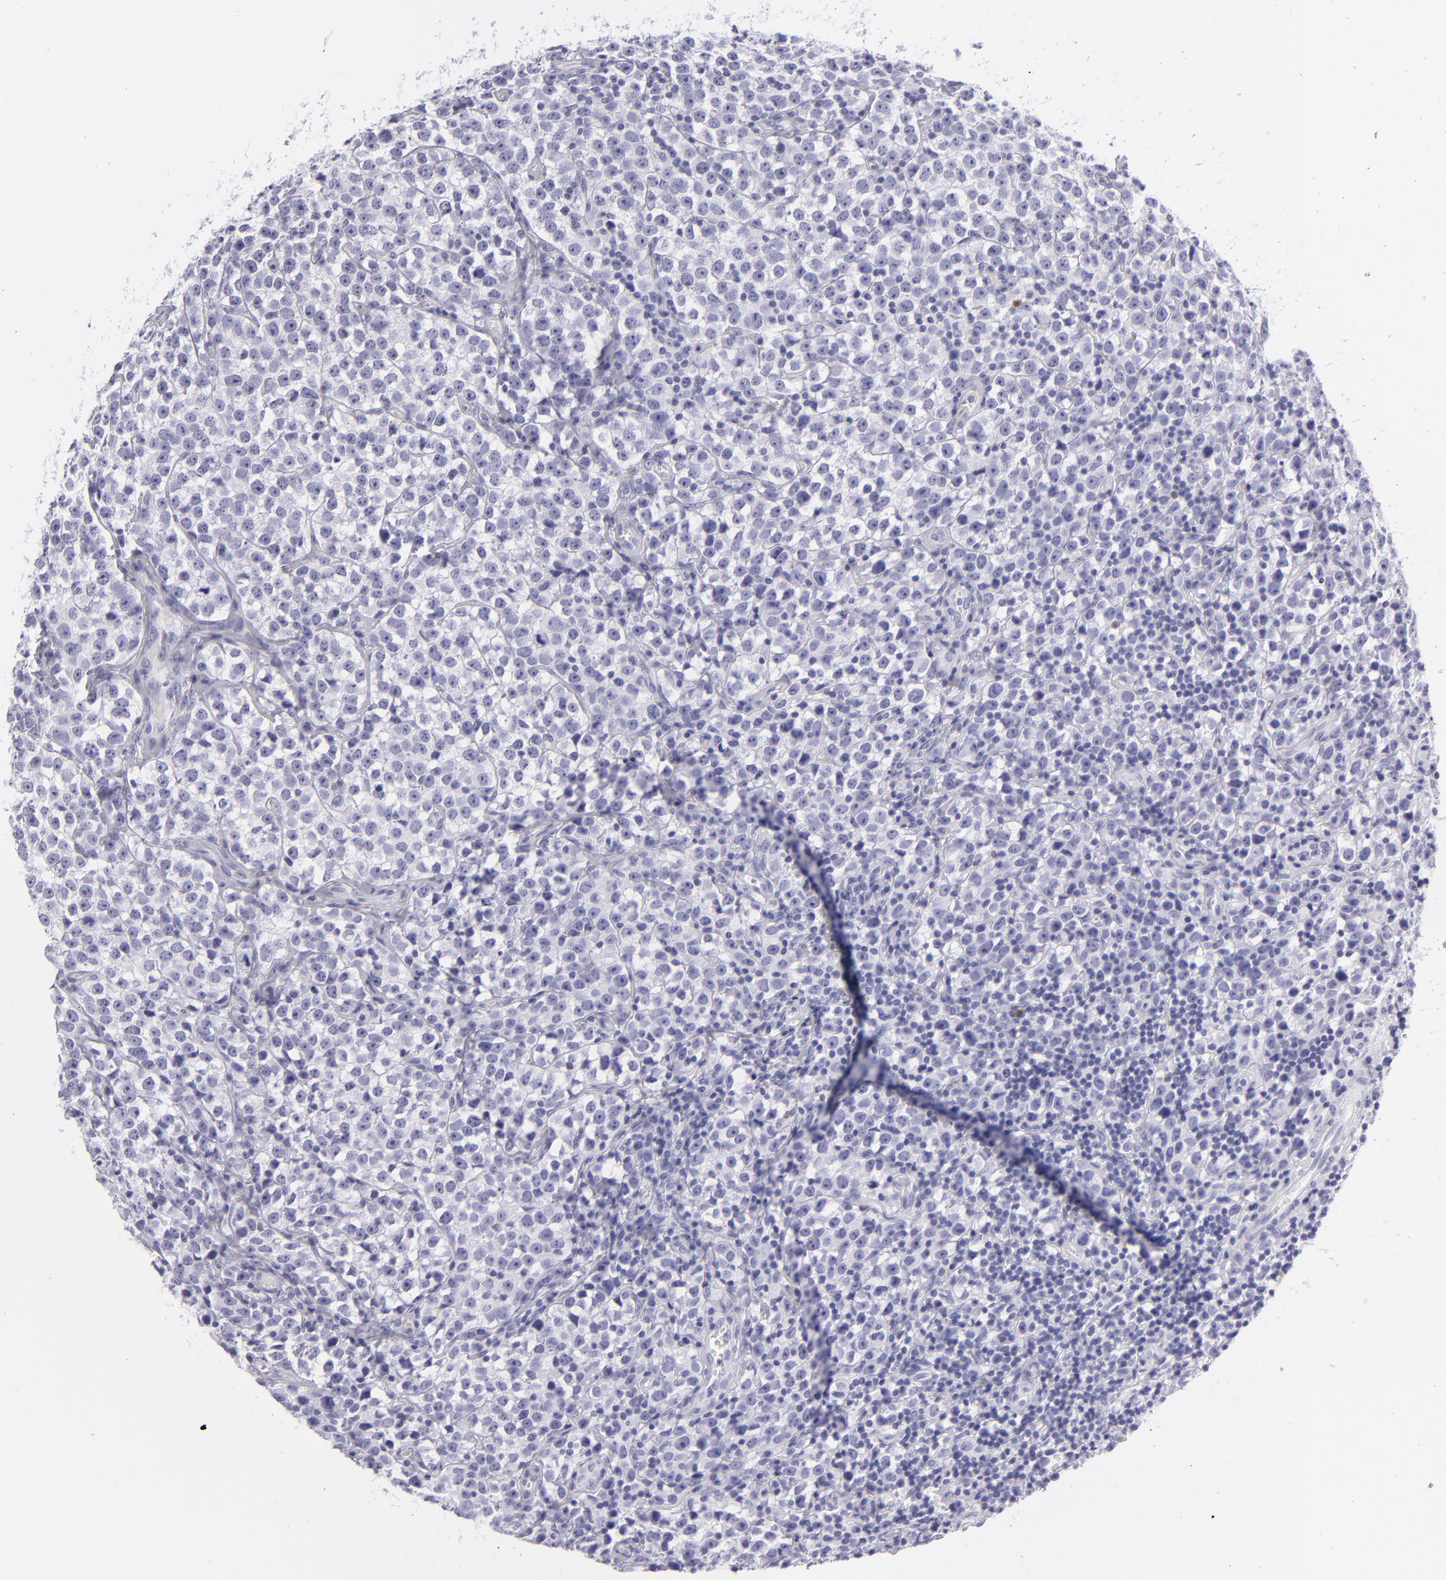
{"staining": {"intensity": "negative", "quantity": "none", "location": "none"}, "tissue": "testis cancer", "cell_type": "Tumor cells", "image_type": "cancer", "snomed": [{"axis": "morphology", "description": "Seminoma, NOS"}, {"axis": "topography", "description": "Testis"}], "caption": "The image displays no significant staining in tumor cells of testis seminoma.", "gene": "PVALB", "patient": {"sex": "male", "age": 25}}